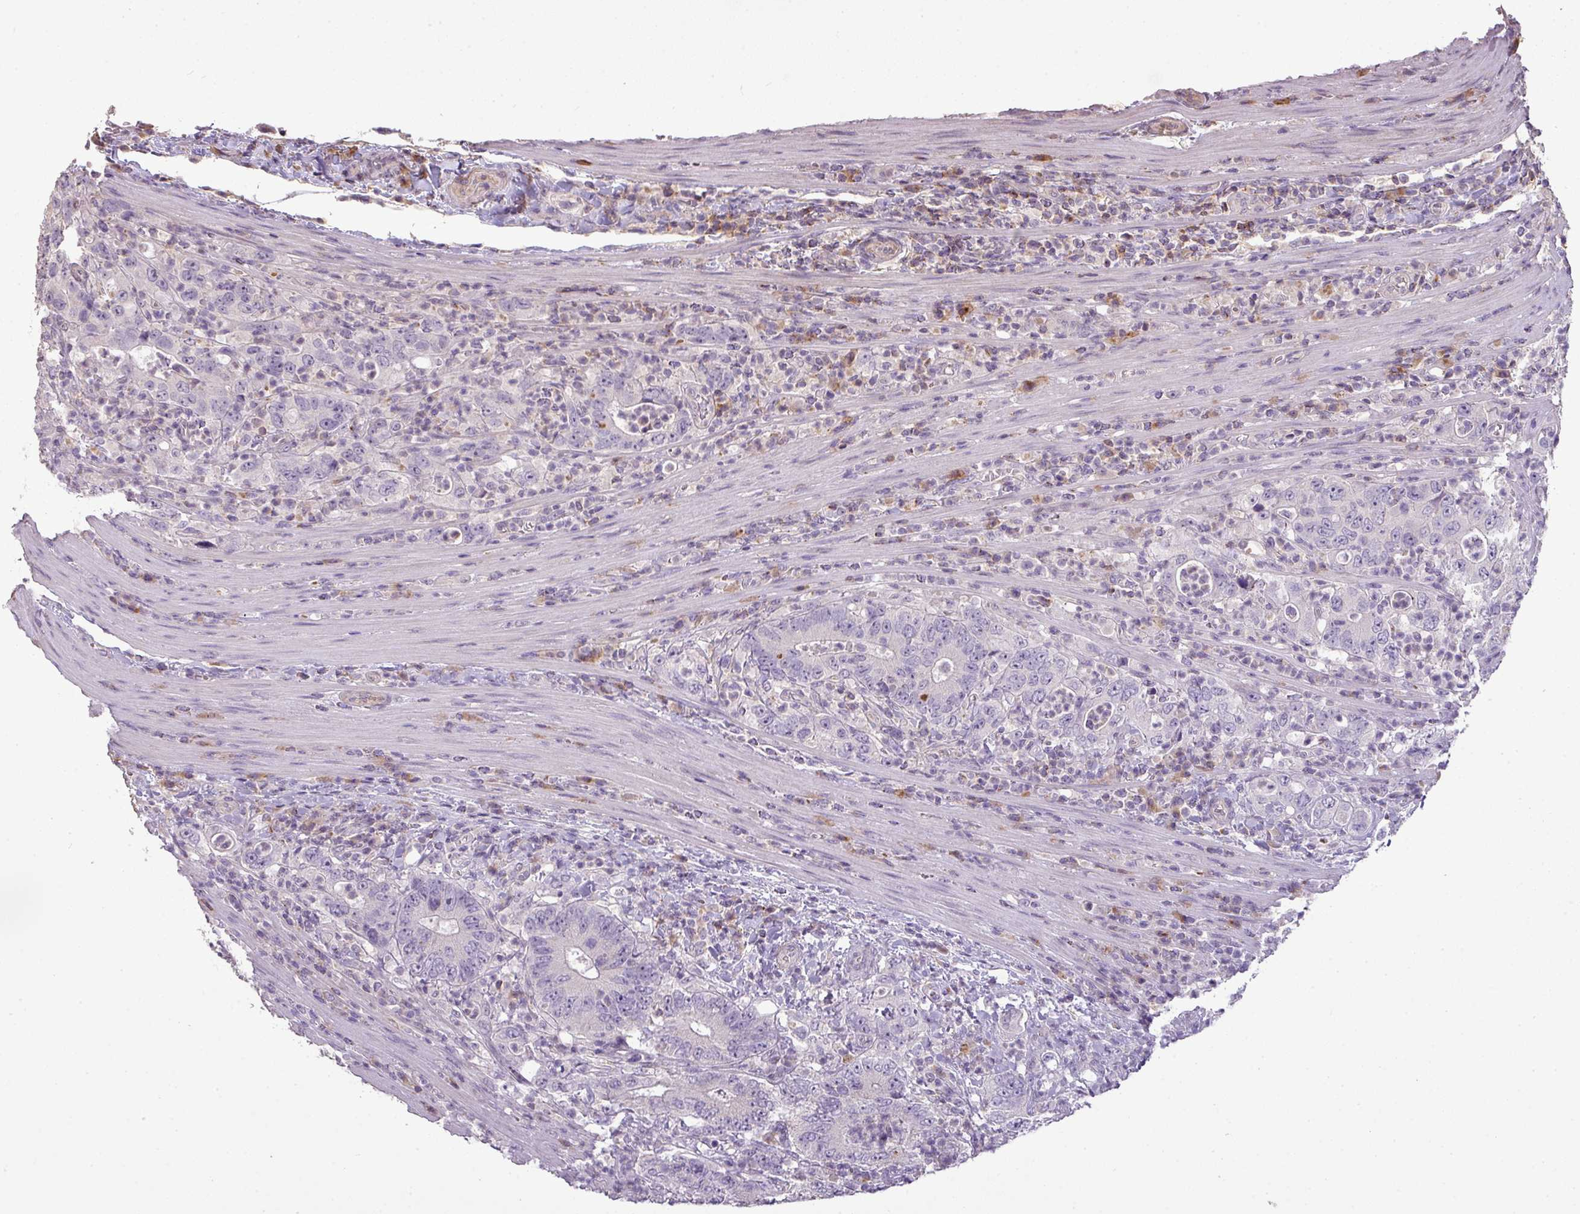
{"staining": {"intensity": "negative", "quantity": "none", "location": "none"}, "tissue": "colorectal cancer", "cell_type": "Tumor cells", "image_type": "cancer", "snomed": [{"axis": "morphology", "description": "Adenocarcinoma, NOS"}, {"axis": "topography", "description": "Colon"}], "caption": "DAB (3,3'-diaminobenzidine) immunohistochemical staining of human adenocarcinoma (colorectal) demonstrates no significant staining in tumor cells.", "gene": "LY9", "patient": {"sex": "female", "age": 75}}